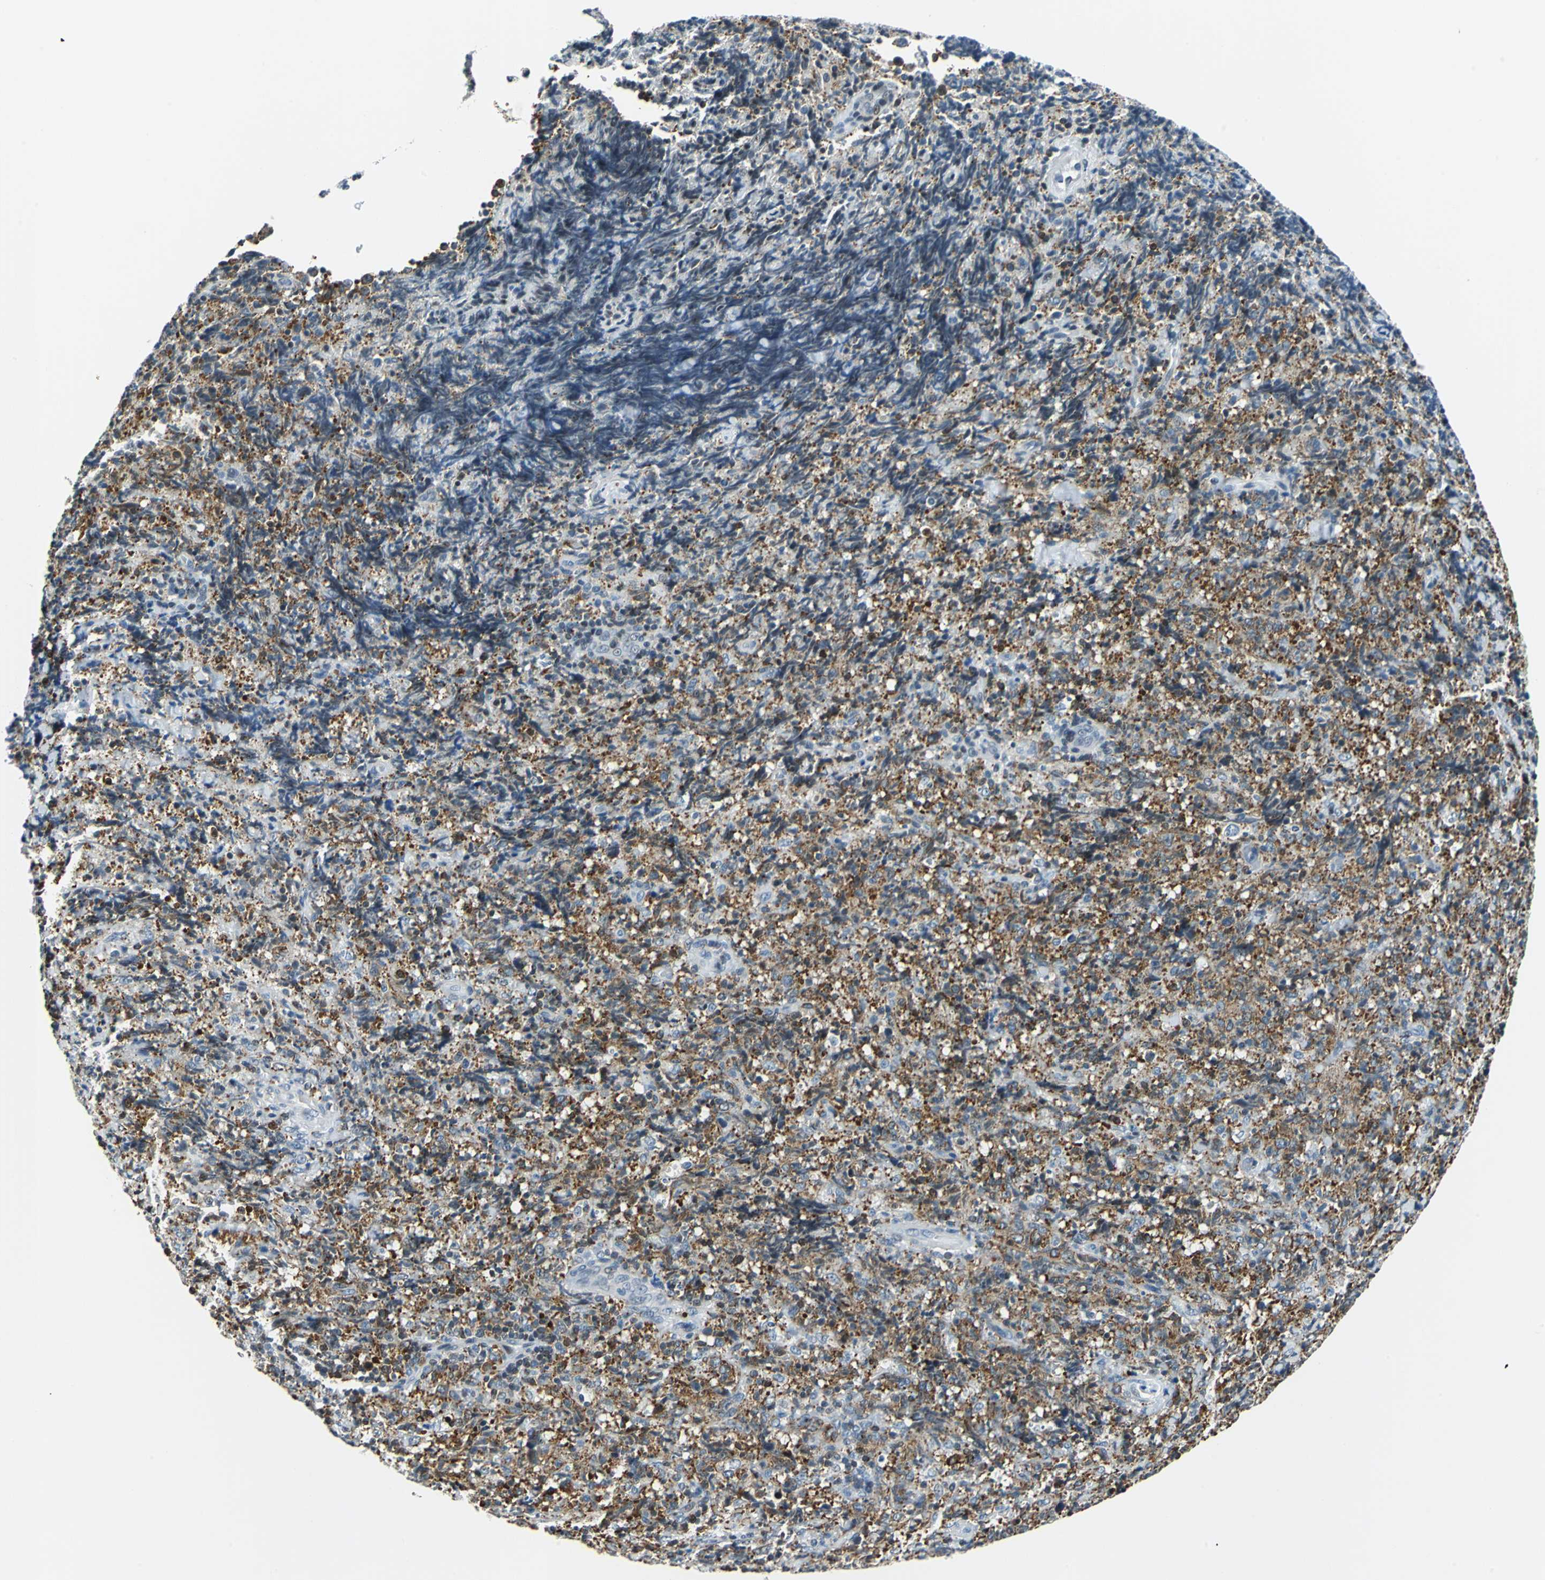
{"staining": {"intensity": "strong", "quantity": ">75%", "location": "cytoplasmic/membranous"}, "tissue": "lymphoma", "cell_type": "Tumor cells", "image_type": "cancer", "snomed": [{"axis": "morphology", "description": "Malignant lymphoma, non-Hodgkin's type, High grade"}, {"axis": "topography", "description": "Tonsil"}], "caption": "A brown stain labels strong cytoplasmic/membranous staining of a protein in human lymphoma tumor cells.", "gene": "HCFC2", "patient": {"sex": "female", "age": 36}}